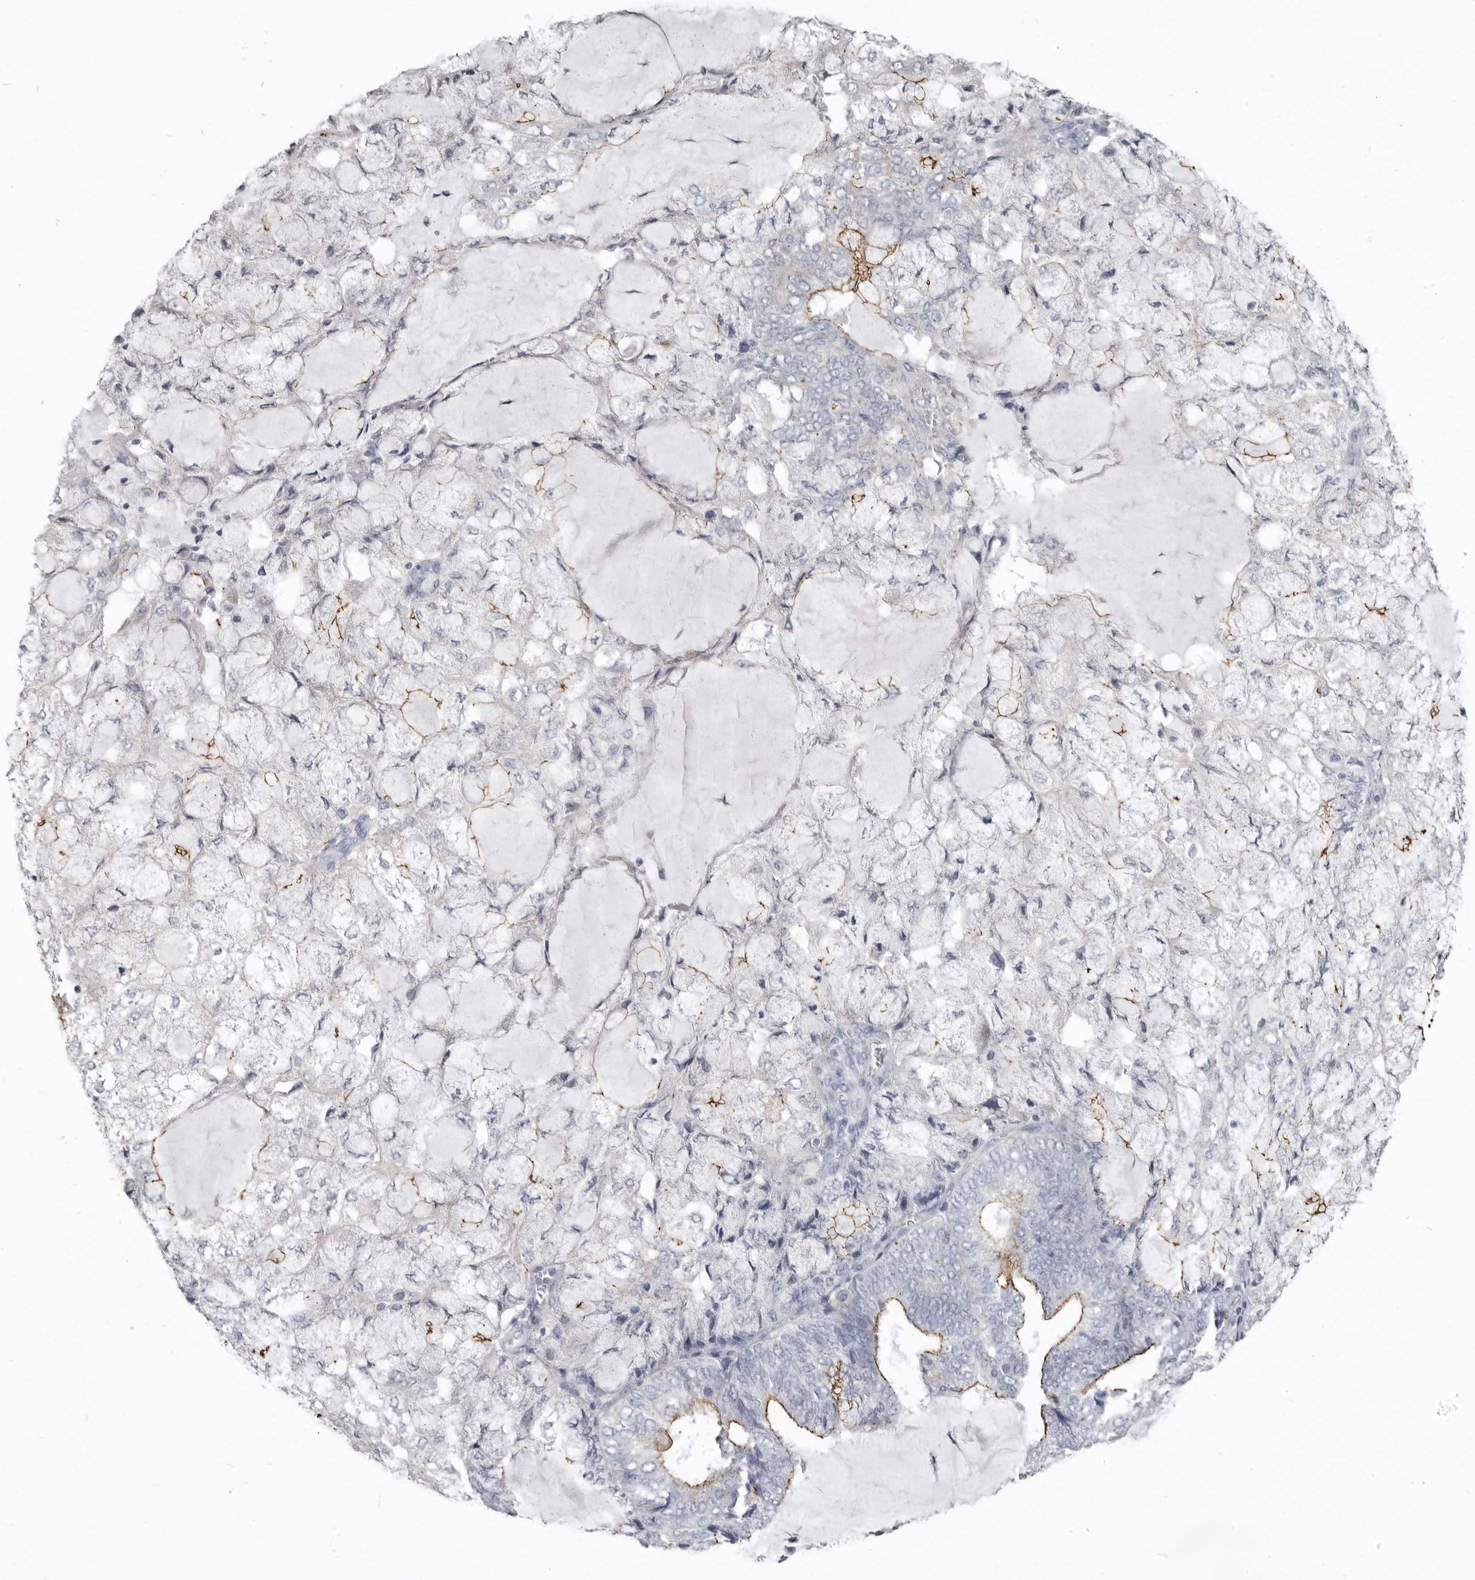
{"staining": {"intensity": "moderate", "quantity": "<25%", "location": "cytoplasmic/membranous"}, "tissue": "endometrial cancer", "cell_type": "Tumor cells", "image_type": "cancer", "snomed": [{"axis": "morphology", "description": "Adenocarcinoma, NOS"}, {"axis": "topography", "description": "Endometrium"}], "caption": "Immunohistochemistry histopathology image of neoplastic tissue: endometrial cancer (adenocarcinoma) stained using immunohistochemistry (IHC) exhibits low levels of moderate protein expression localized specifically in the cytoplasmic/membranous of tumor cells, appearing as a cytoplasmic/membranous brown color.", "gene": "CGN", "patient": {"sex": "female", "age": 81}}